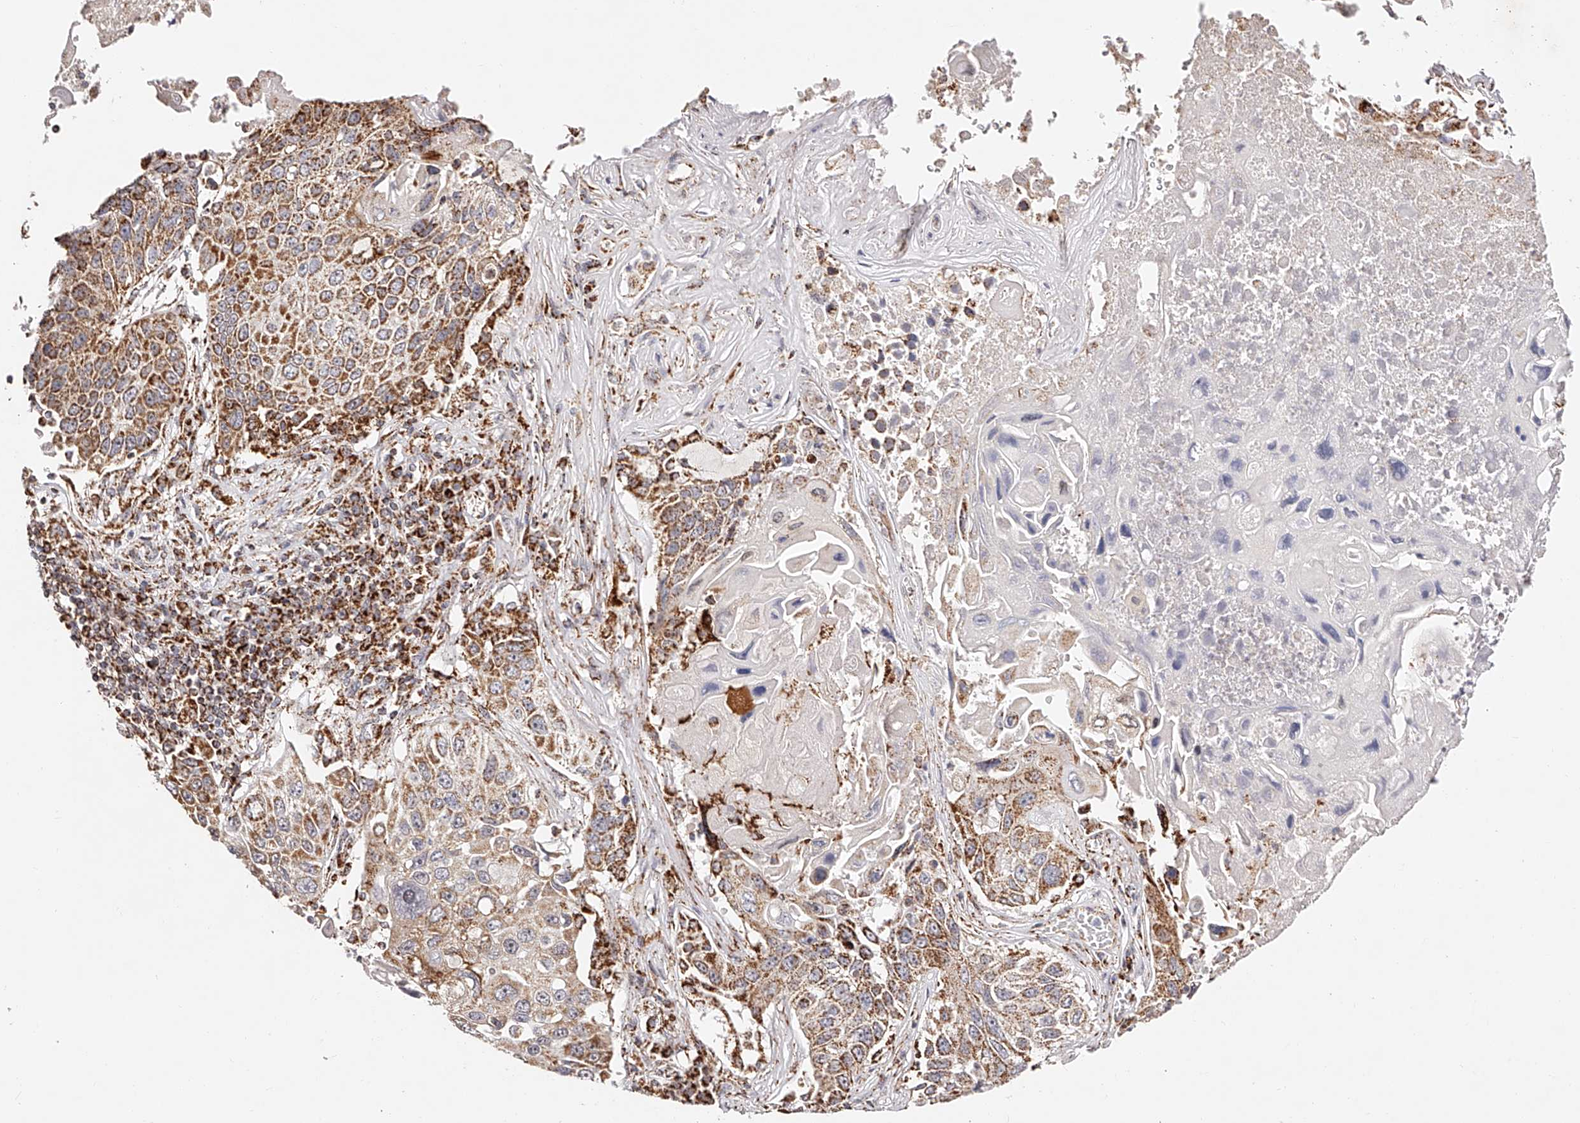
{"staining": {"intensity": "moderate", "quantity": ">75%", "location": "cytoplasmic/membranous"}, "tissue": "lung cancer", "cell_type": "Tumor cells", "image_type": "cancer", "snomed": [{"axis": "morphology", "description": "Squamous cell carcinoma, NOS"}, {"axis": "topography", "description": "Lung"}], "caption": "A photomicrograph showing moderate cytoplasmic/membranous staining in approximately >75% of tumor cells in lung cancer (squamous cell carcinoma), as visualized by brown immunohistochemical staining.", "gene": "NDUFV3", "patient": {"sex": "male", "age": 61}}